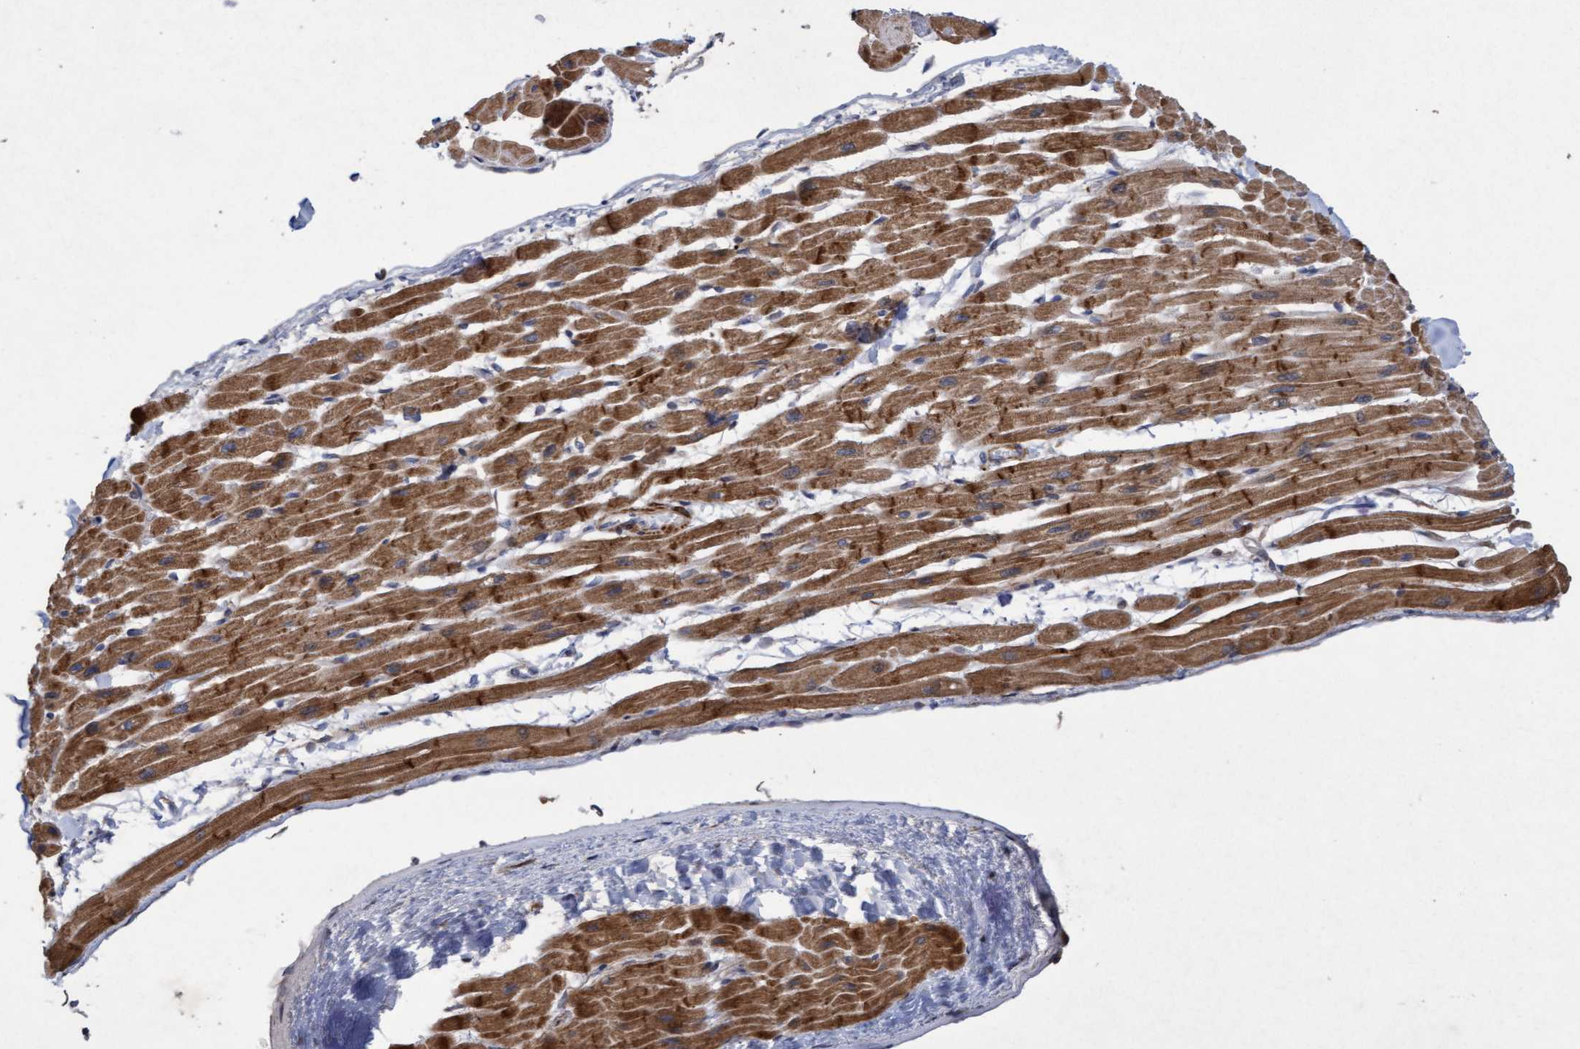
{"staining": {"intensity": "strong", "quantity": ">75%", "location": "cytoplasmic/membranous"}, "tissue": "heart muscle", "cell_type": "Cardiomyocytes", "image_type": "normal", "snomed": [{"axis": "morphology", "description": "Normal tissue, NOS"}, {"axis": "topography", "description": "Heart"}], "caption": "The photomicrograph displays immunohistochemical staining of normal heart muscle. There is strong cytoplasmic/membranous positivity is appreciated in about >75% of cardiomyocytes.", "gene": "ELP5", "patient": {"sex": "male", "age": 45}}